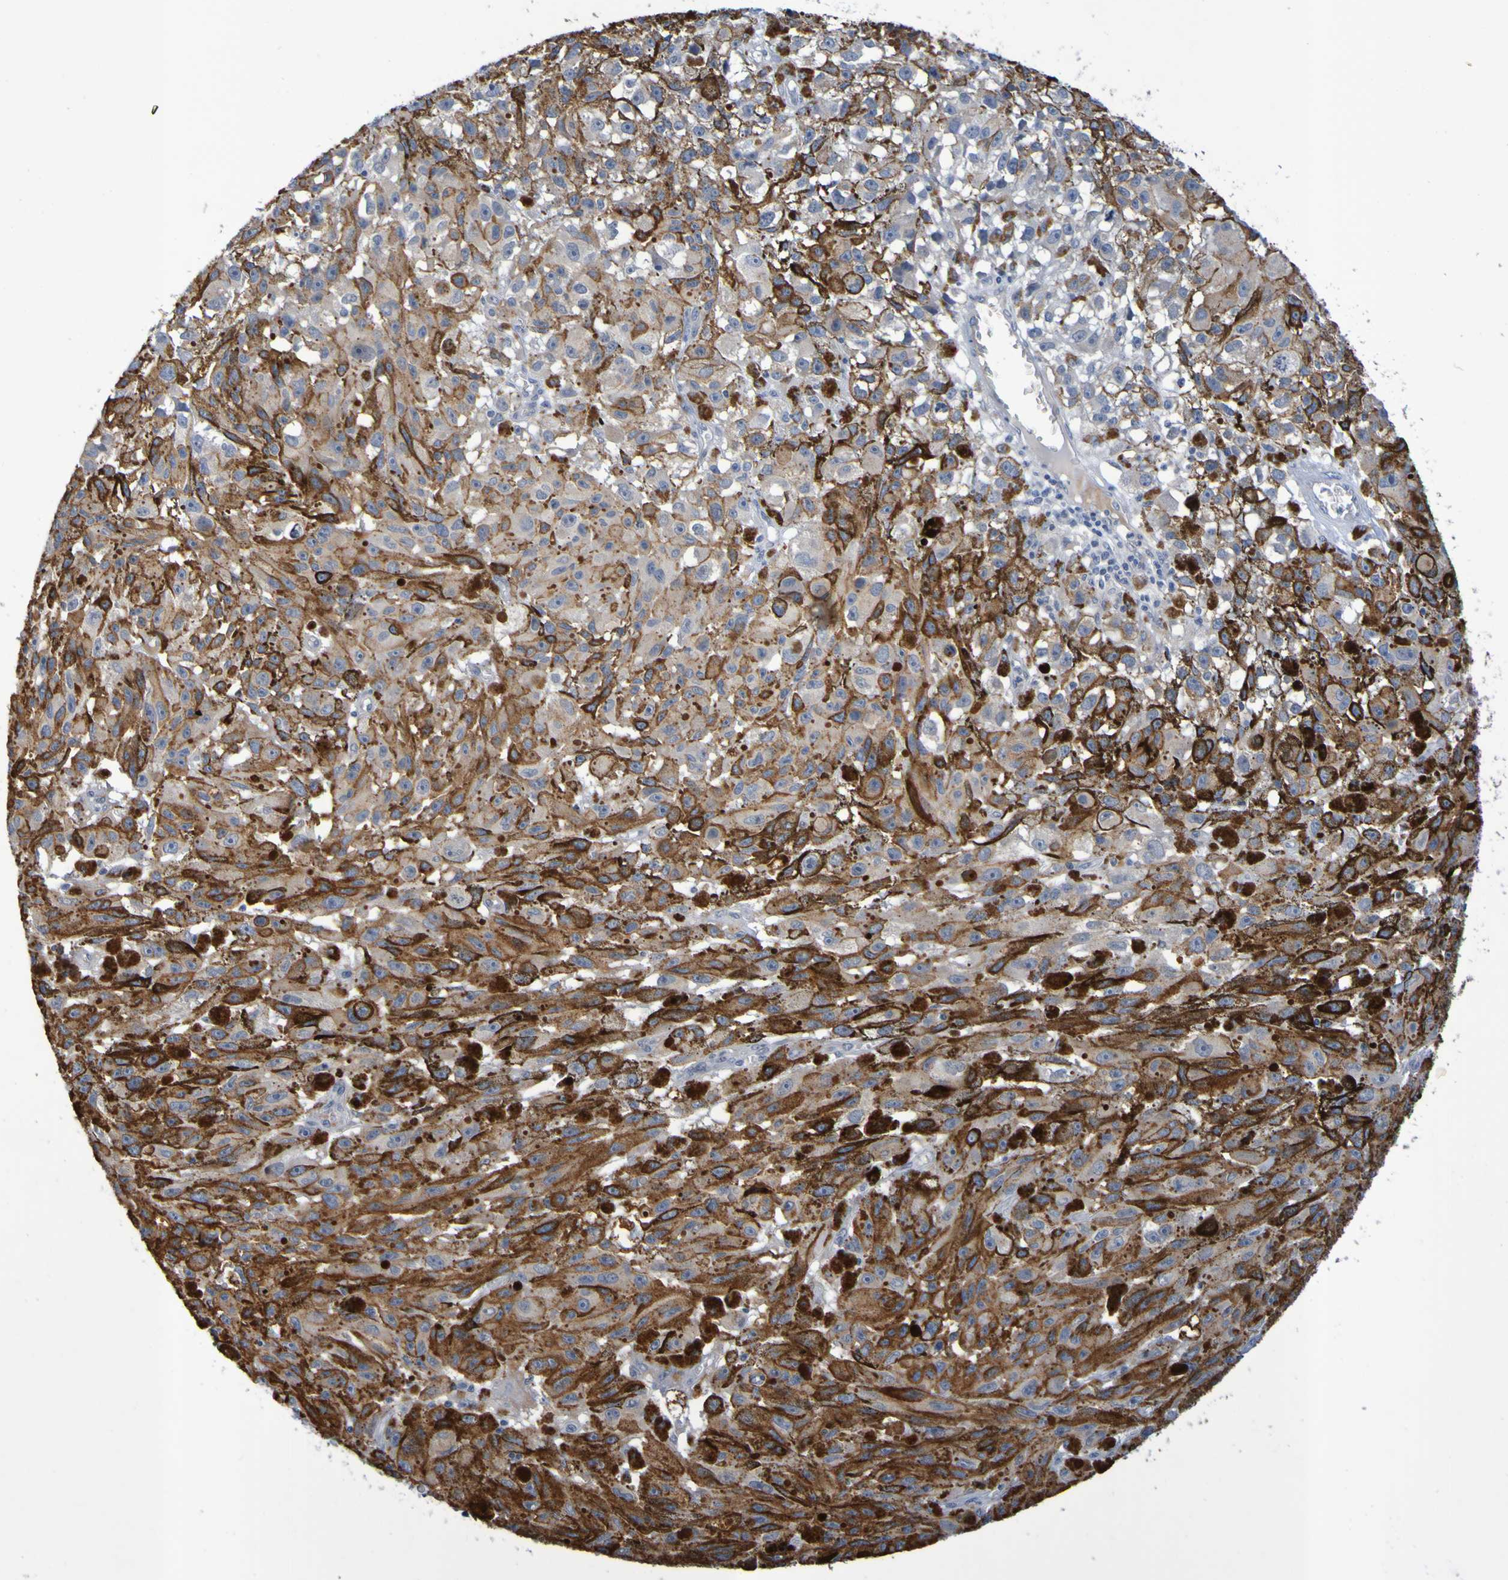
{"staining": {"intensity": "weak", "quantity": "<25%", "location": "cytoplasmic/membranous"}, "tissue": "melanoma", "cell_type": "Tumor cells", "image_type": "cancer", "snomed": [{"axis": "morphology", "description": "Malignant melanoma, NOS"}, {"axis": "topography", "description": "Skin"}], "caption": "Tumor cells show no significant protein expression in melanoma. (Immunohistochemistry, brightfield microscopy, high magnification).", "gene": "VMA21", "patient": {"sex": "female", "age": 104}}